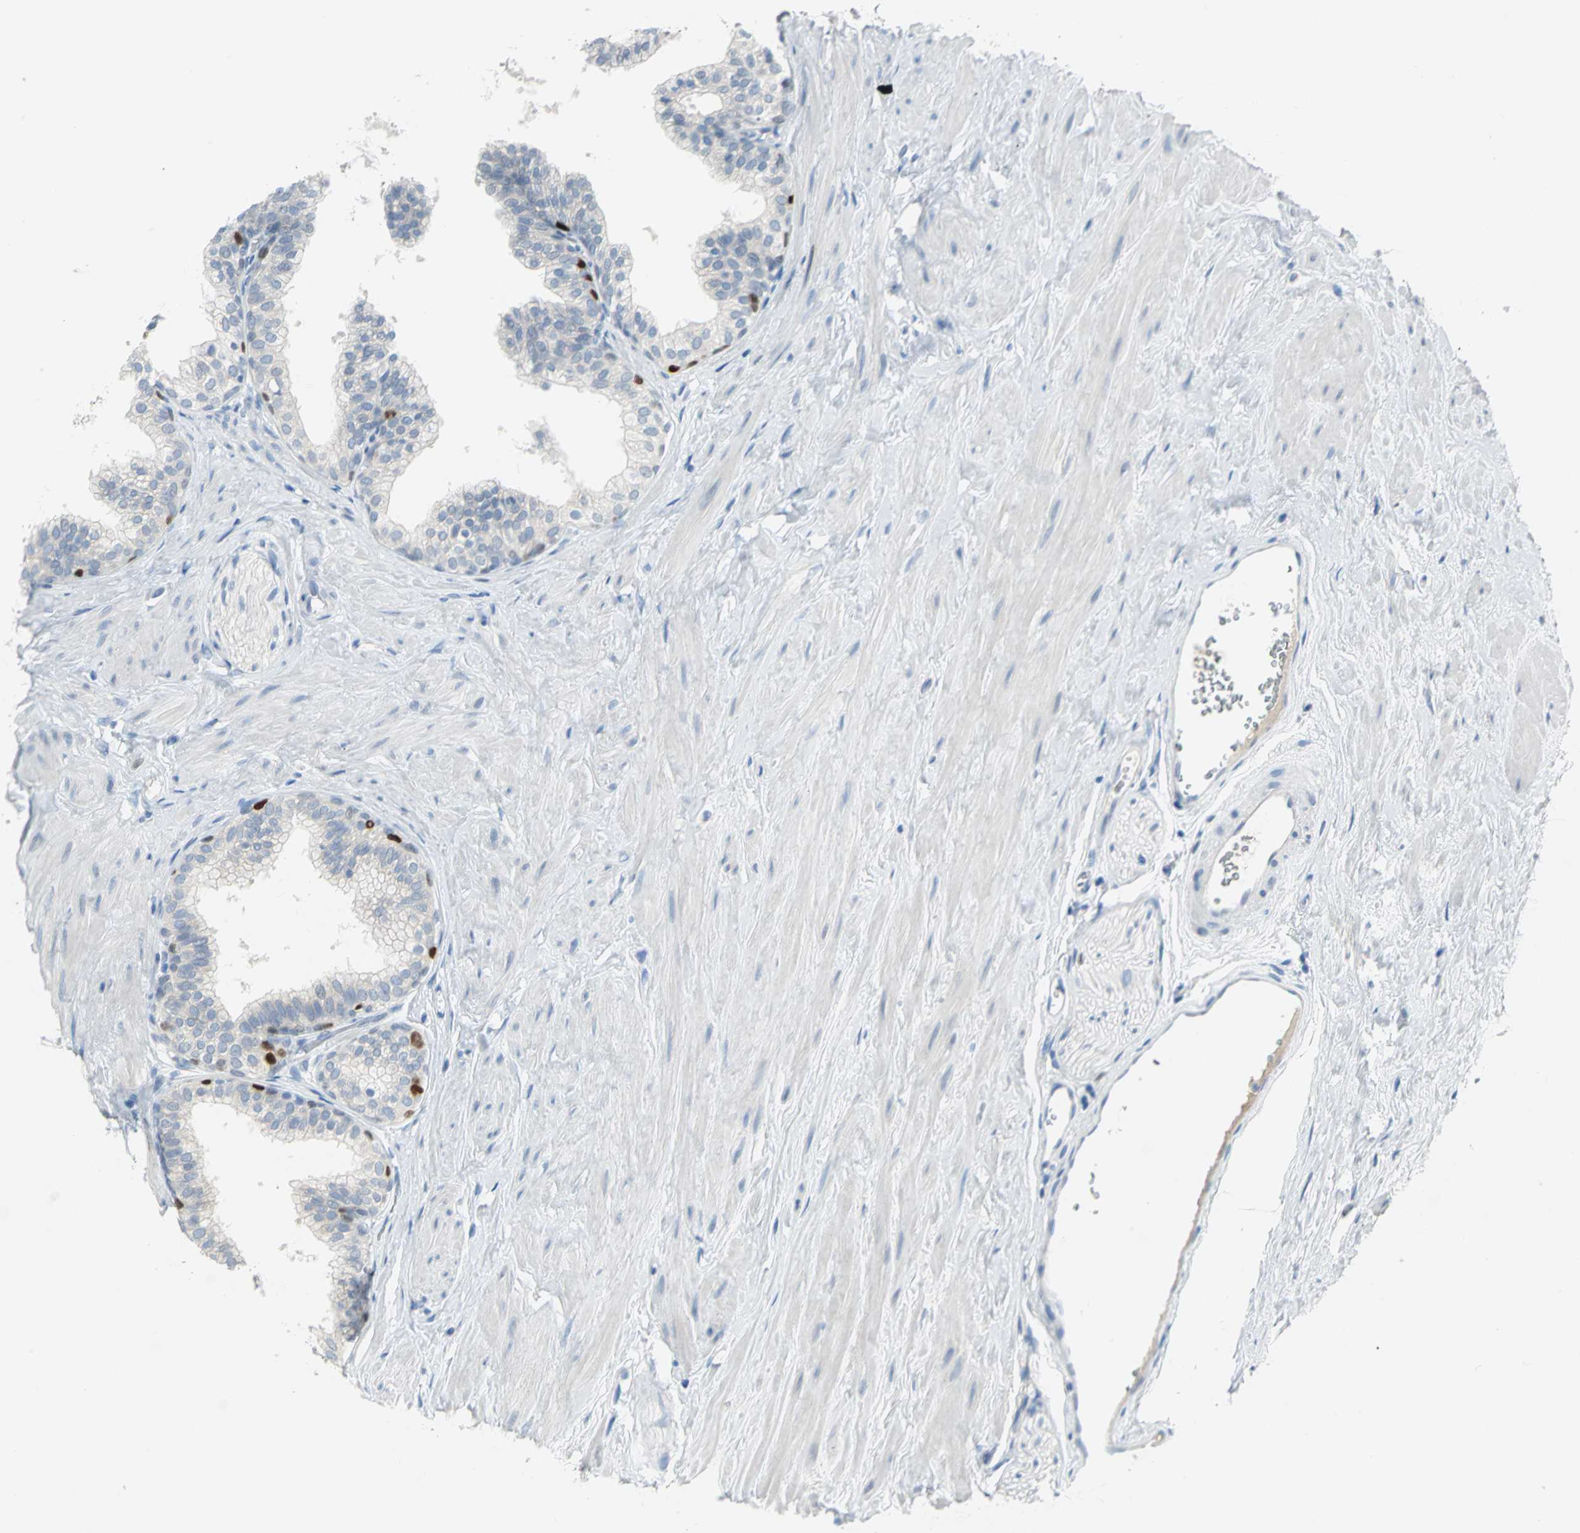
{"staining": {"intensity": "strong", "quantity": "<25%", "location": "nuclear"}, "tissue": "prostate", "cell_type": "Glandular cells", "image_type": "normal", "snomed": [{"axis": "morphology", "description": "Normal tissue, NOS"}, {"axis": "topography", "description": "Prostate"}], "caption": "Protein positivity by IHC shows strong nuclear positivity in about <25% of glandular cells in unremarkable prostate.", "gene": "MCM4", "patient": {"sex": "male", "age": 60}}